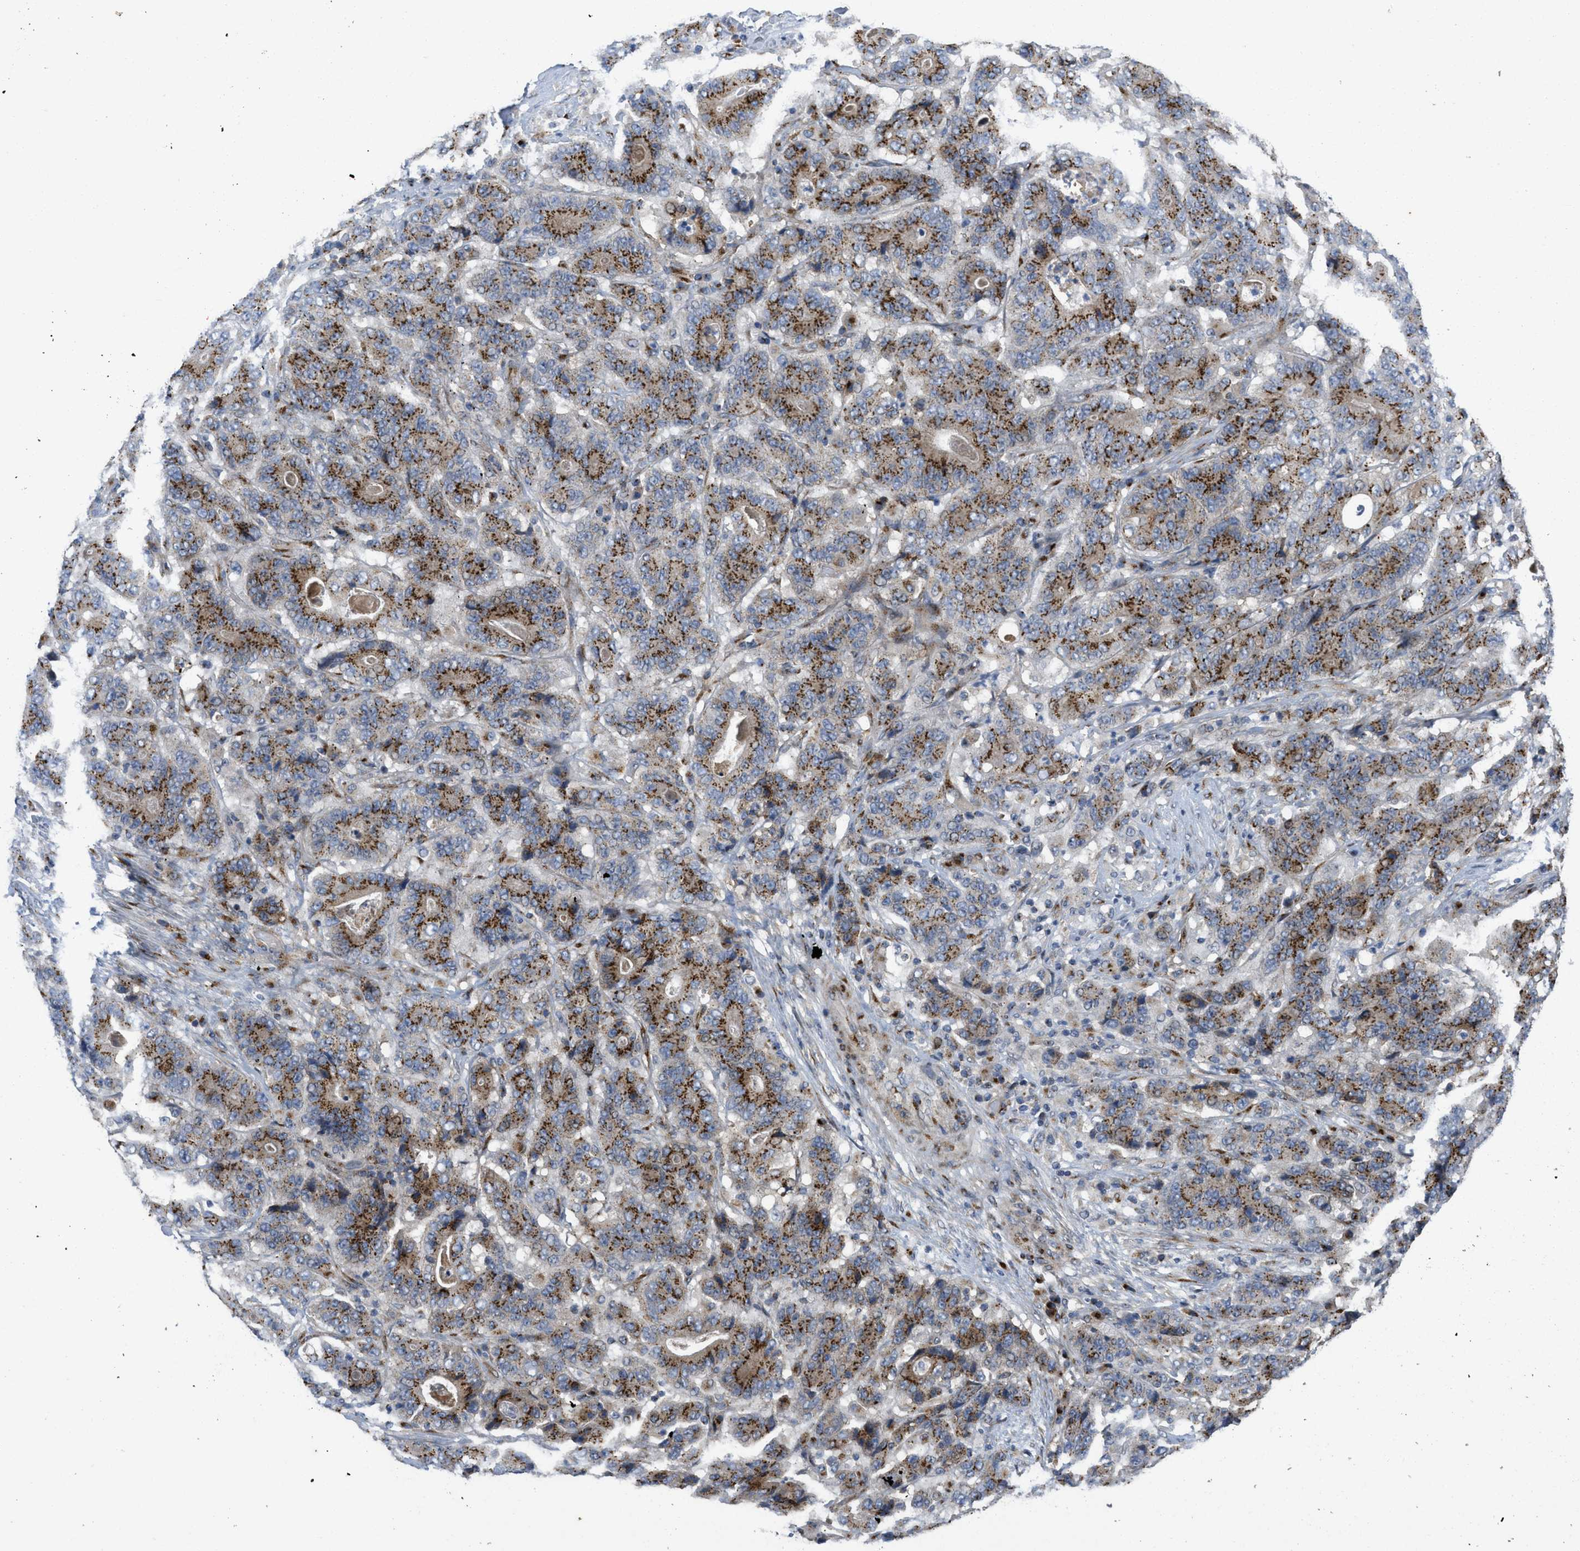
{"staining": {"intensity": "moderate", "quantity": ">75%", "location": "cytoplasmic/membranous"}, "tissue": "stomach cancer", "cell_type": "Tumor cells", "image_type": "cancer", "snomed": [{"axis": "morphology", "description": "Adenocarcinoma, NOS"}, {"axis": "topography", "description": "Stomach"}], "caption": "The immunohistochemical stain labels moderate cytoplasmic/membranous expression in tumor cells of stomach cancer (adenocarcinoma) tissue.", "gene": "ZNF70", "patient": {"sex": "female", "age": 73}}